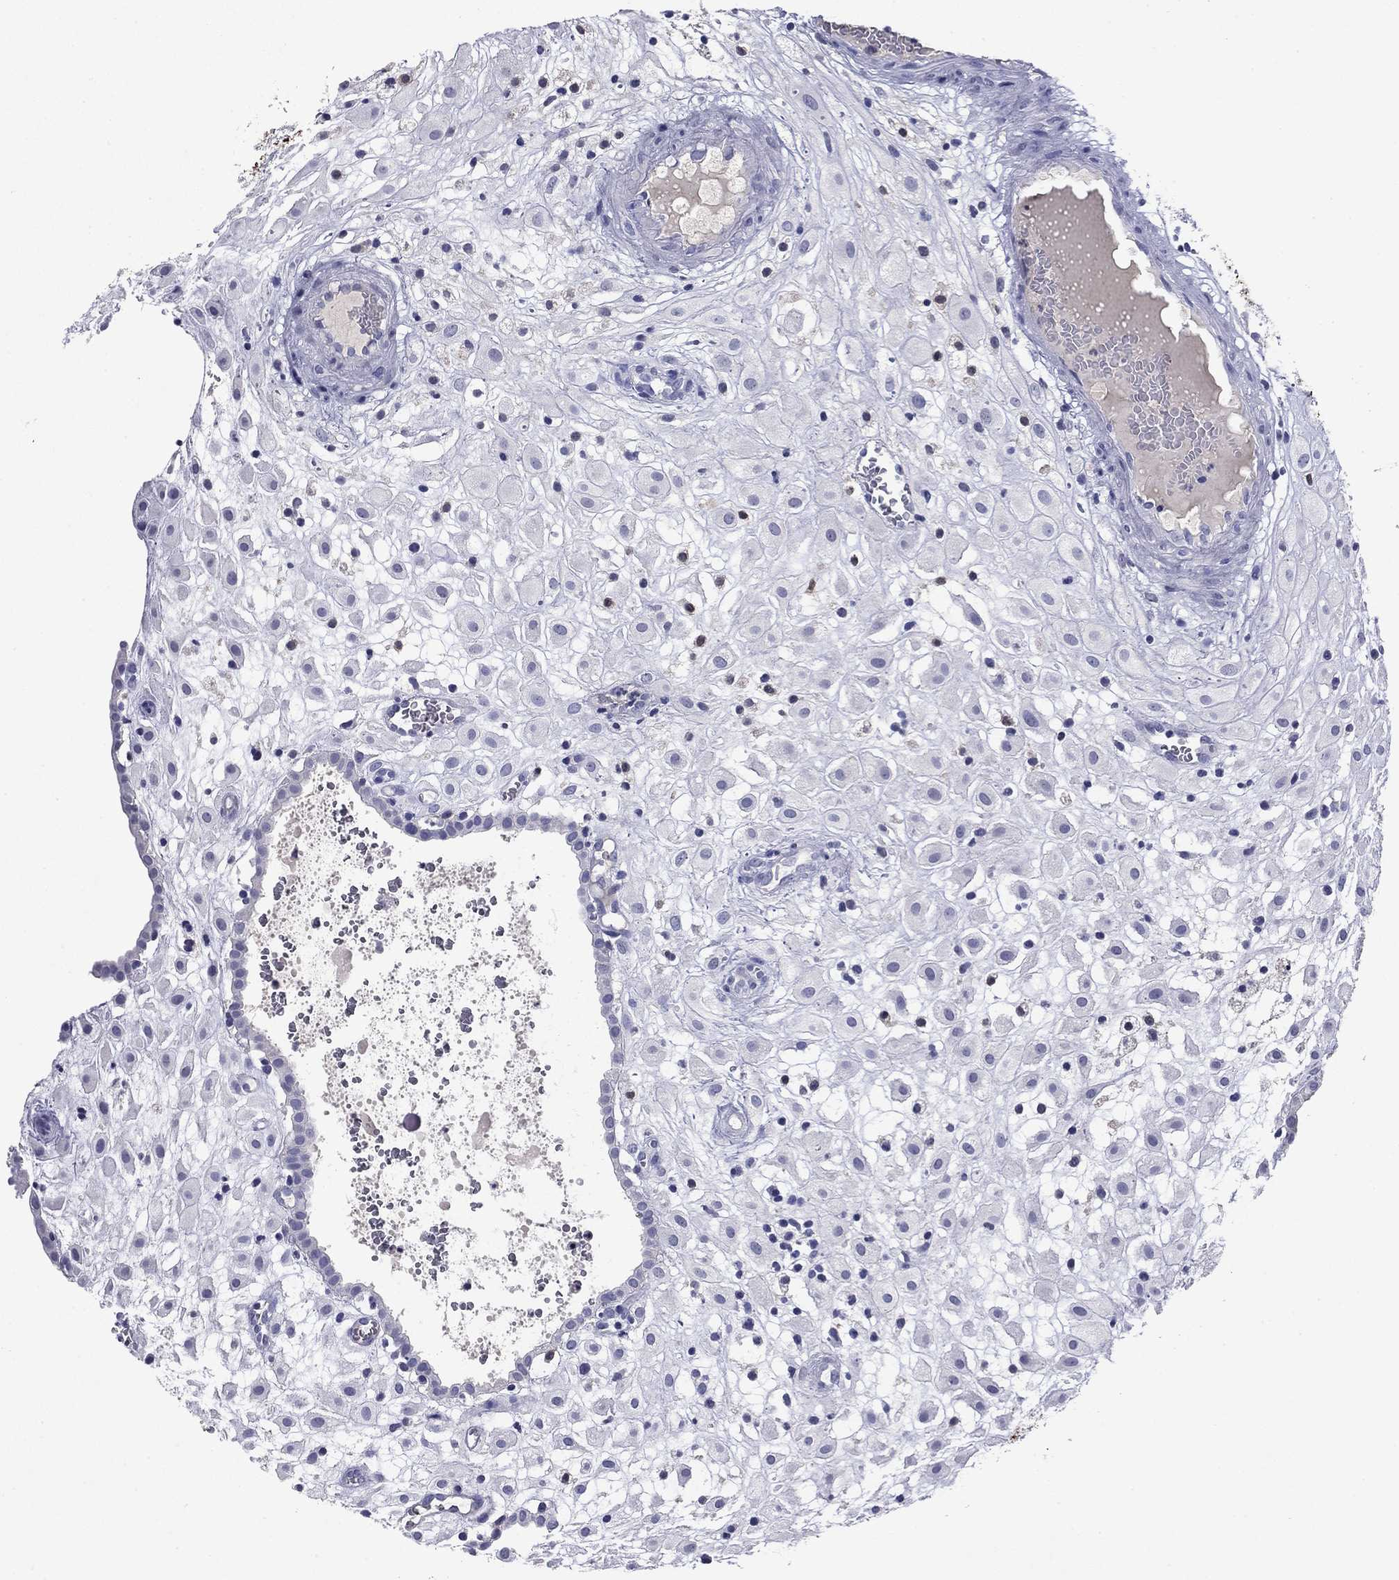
{"staining": {"intensity": "negative", "quantity": "none", "location": "none"}, "tissue": "placenta", "cell_type": "Decidual cells", "image_type": "normal", "snomed": [{"axis": "morphology", "description": "Normal tissue, NOS"}, {"axis": "topography", "description": "Placenta"}], "caption": "Immunohistochemical staining of unremarkable human placenta shows no significant expression in decidual cells. The staining is performed using DAB brown chromogen with nuclei counter-stained in using hematoxylin.", "gene": "CFAP119", "patient": {"sex": "female", "age": 24}}